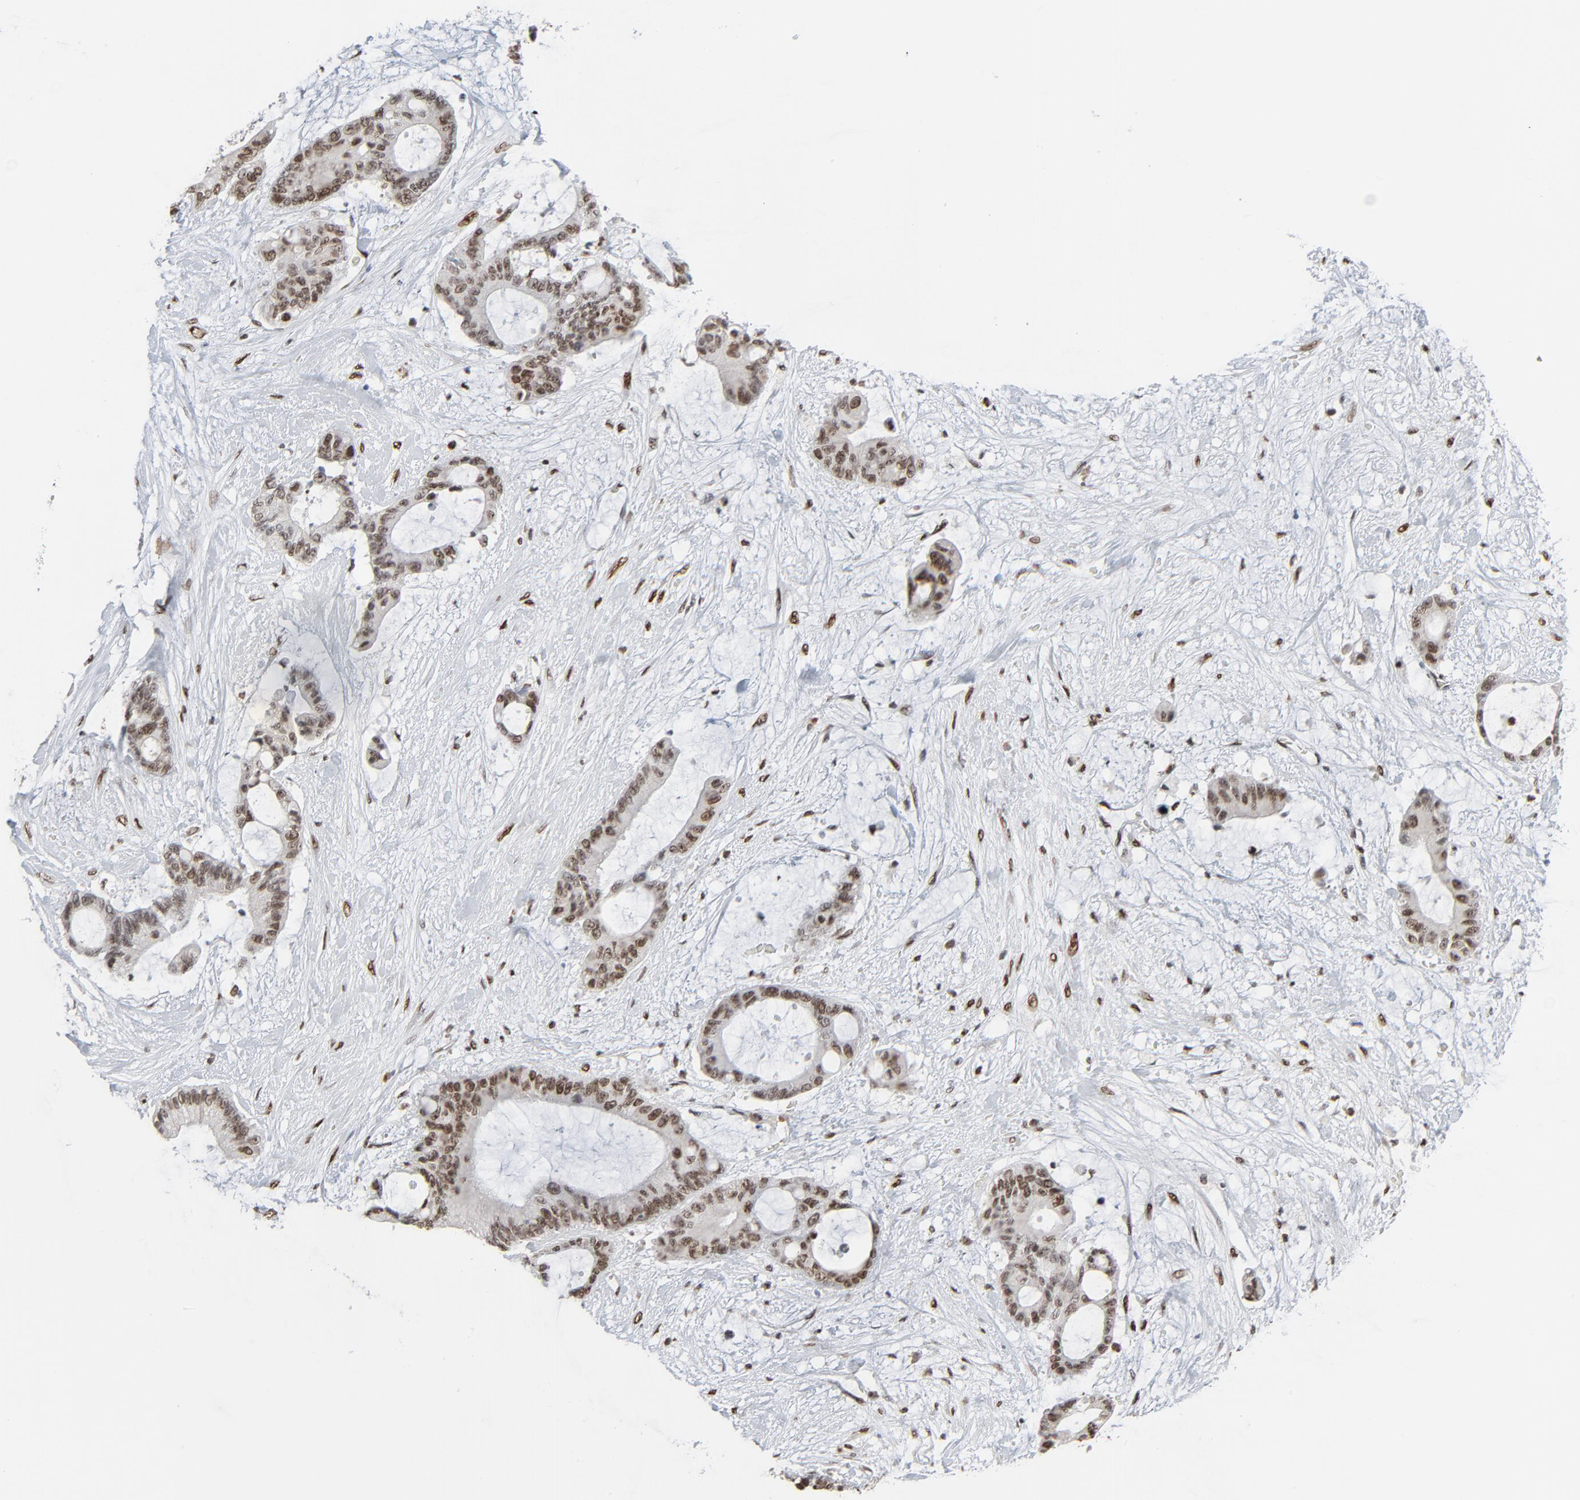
{"staining": {"intensity": "strong", "quantity": ">75%", "location": "nuclear"}, "tissue": "liver cancer", "cell_type": "Tumor cells", "image_type": "cancer", "snomed": [{"axis": "morphology", "description": "Cholangiocarcinoma"}, {"axis": "topography", "description": "Liver"}], "caption": "Cholangiocarcinoma (liver) tissue reveals strong nuclear expression in about >75% of tumor cells", "gene": "CUX1", "patient": {"sex": "female", "age": 73}}